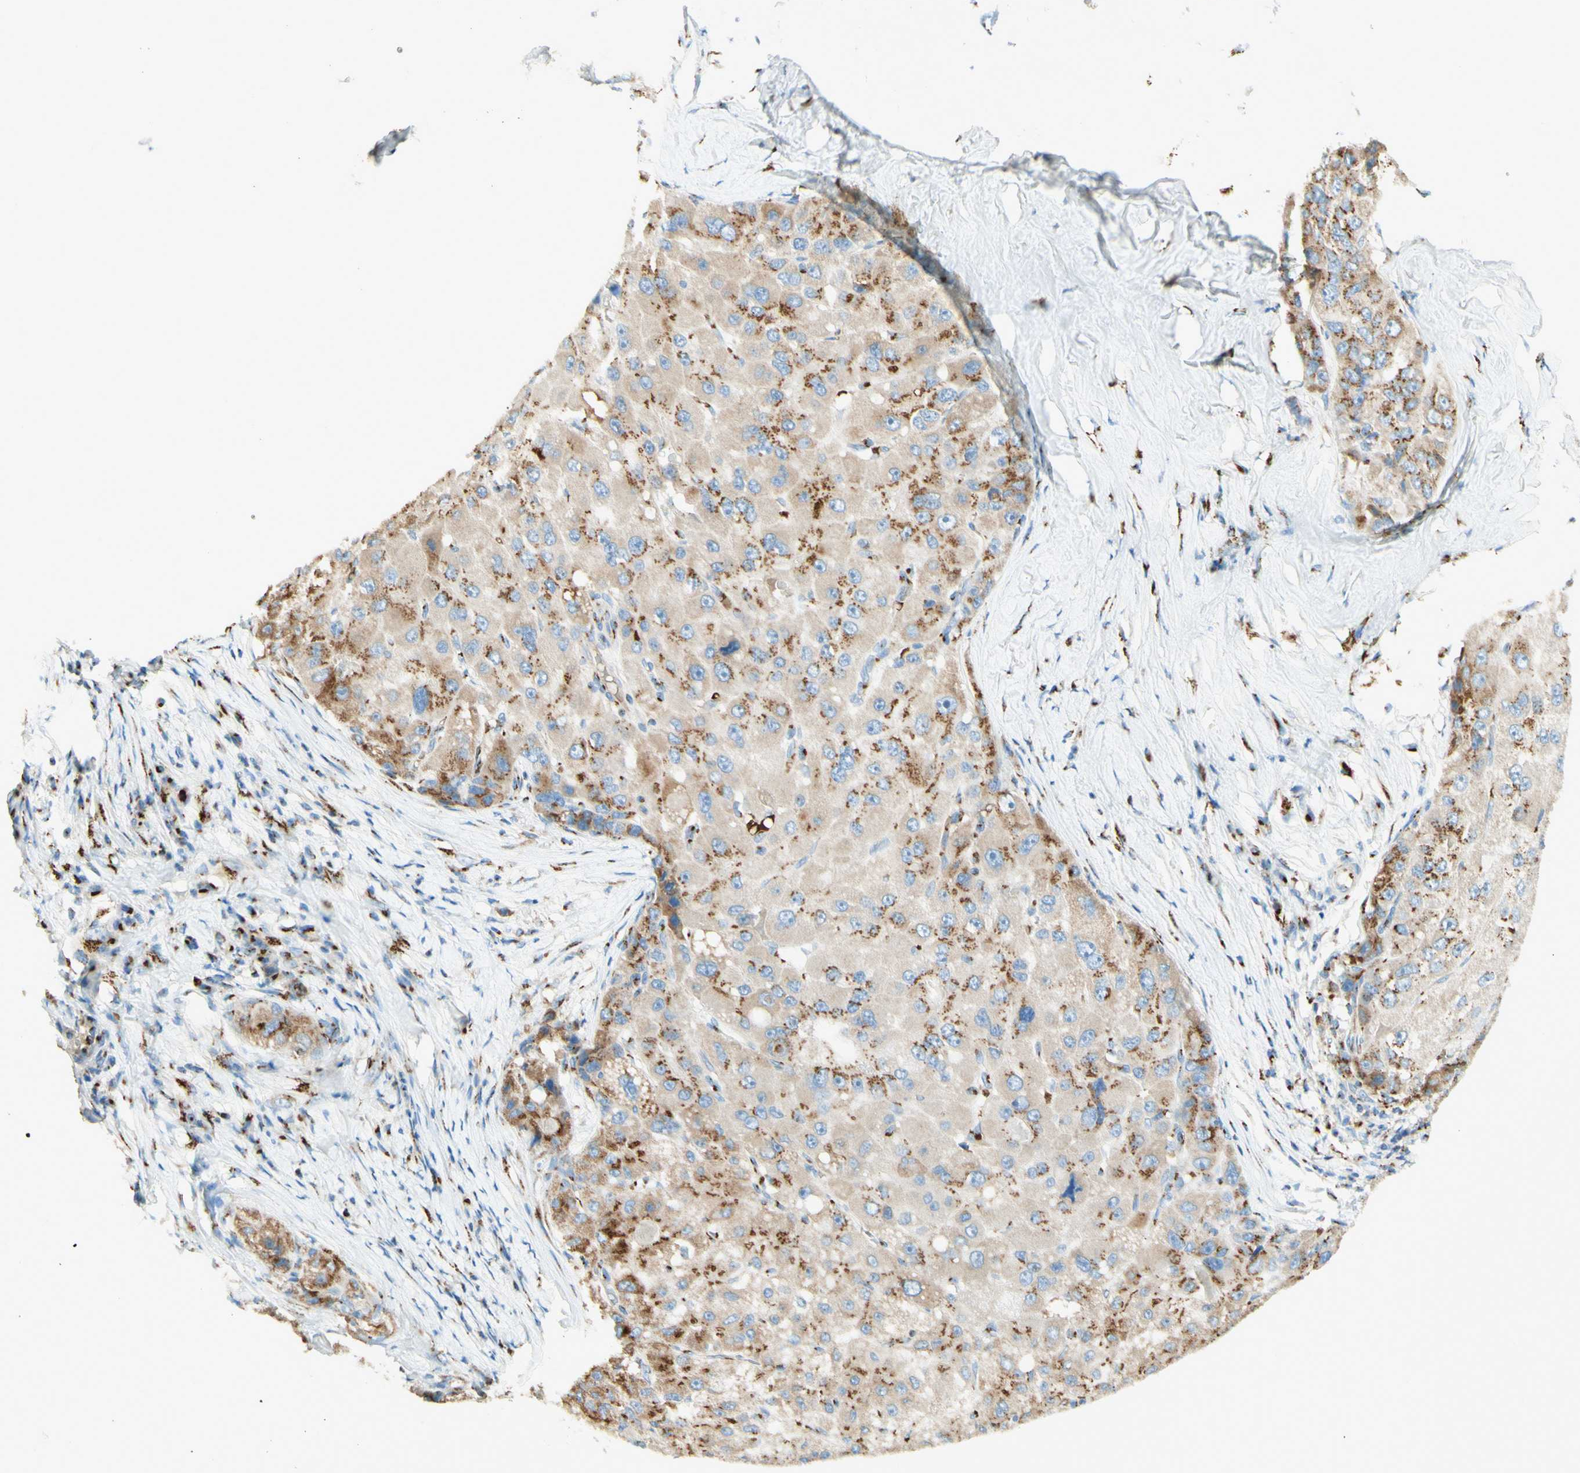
{"staining": {"intensity": "strong", "quantity": ">75%", "location": "cytoplasmic/membranous"}, "tissue": "liver cancer", "cell_type": "Tumor cells", "image_type": "cancer", "snomed": [{"axis": "morphology", "description": "Carcinoma, Hepatocellular, NOS"}, {"axis": "topography", "description": "Liver"}], "caption": "Protein expression analysis of human liver cancer (hepatocellular carcinoma) reveals strong cytoplasmic/membranous expression in about >75% of tumor cells.", "gene": "GOLGB1", "patient": {"sex": "male", "age": 80}}